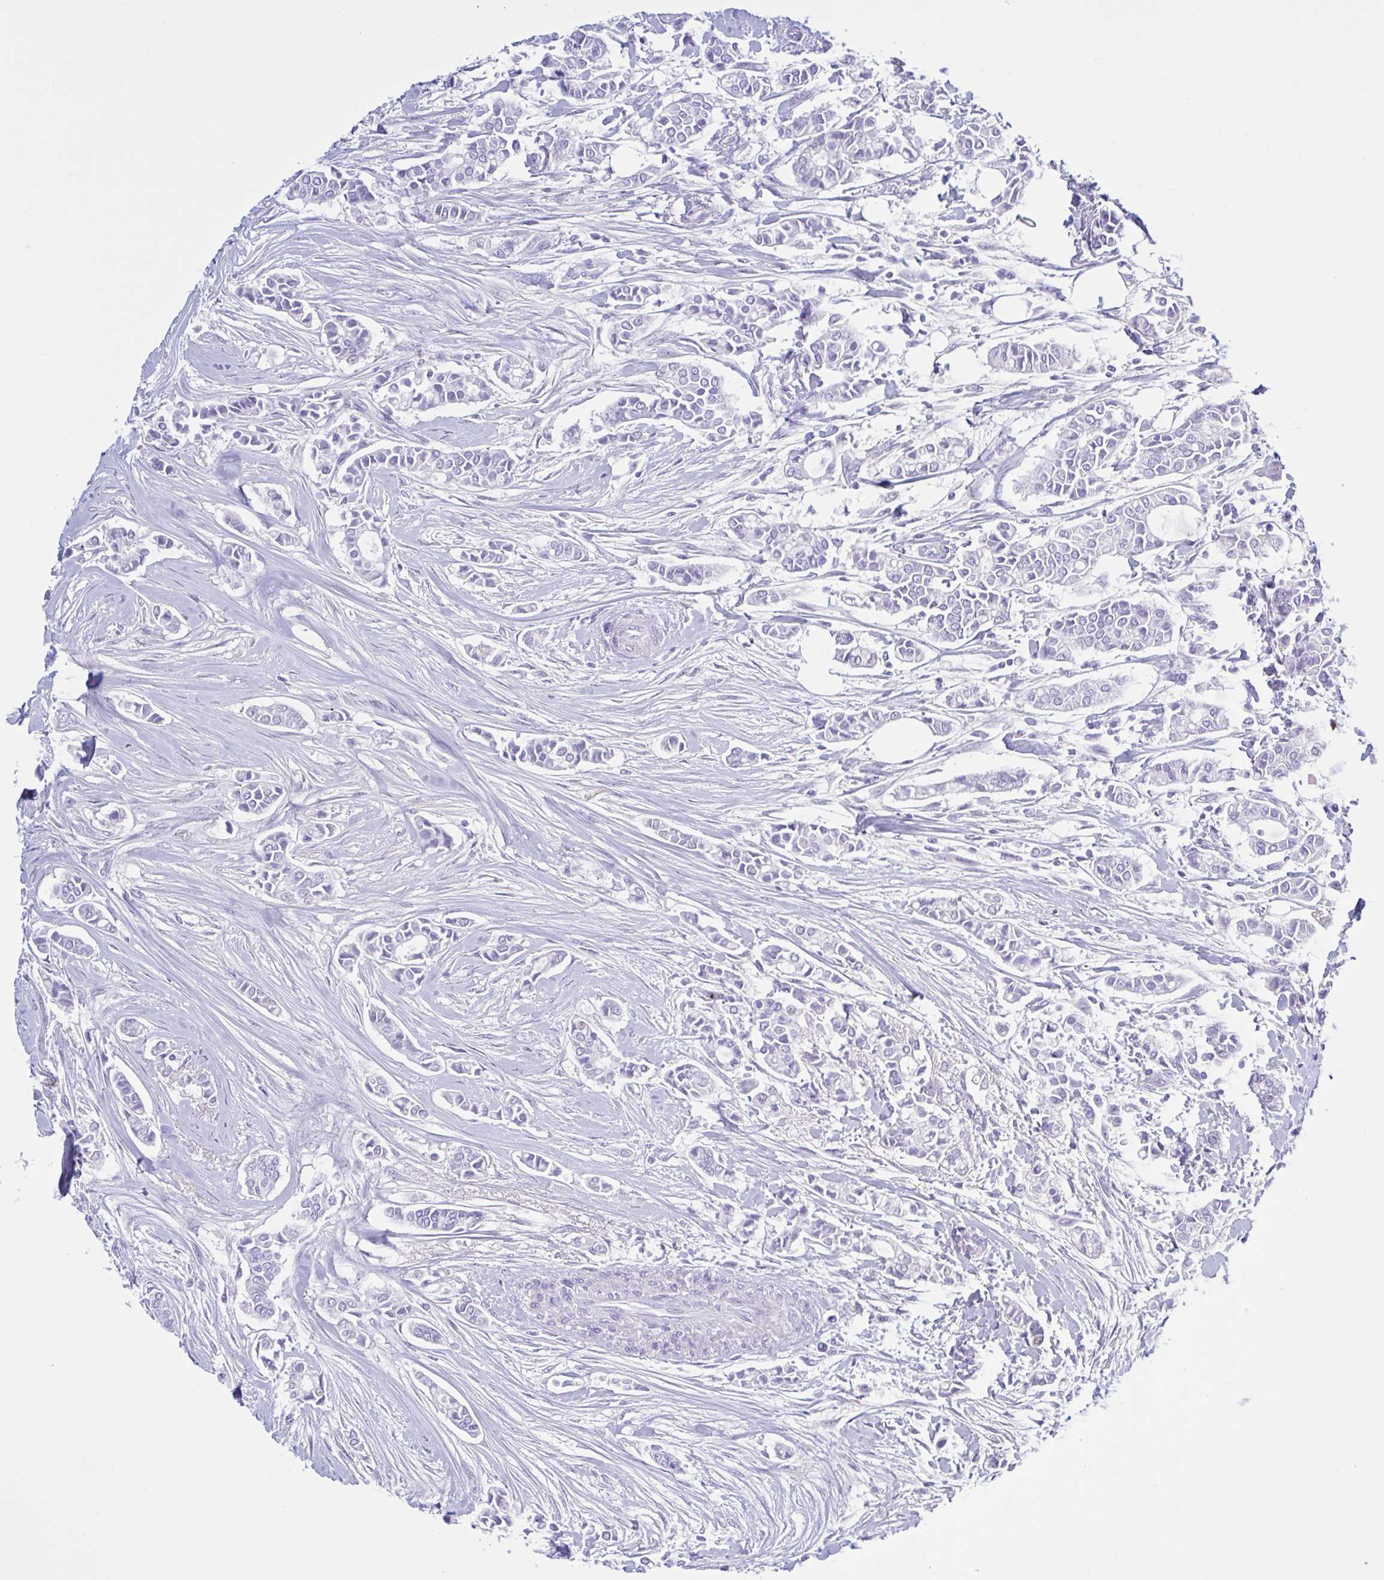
{"staining": {"intensity": "negative", "quantity": "none", "location": "none"}, "tissue": "breast cancer", "cell_type": "Tumor cells", "image_type": "cancer", "snomed": [{"axis": "morphology", "description": "Duct carcinoma"}, {"axis": "topography", "description": "Breast"}], "caption": "The immunohistochemistry image has no significant expression in tumor cells of breast cancer tissue.", "gene": "LARGE2", "patient": {"sex": "female", "age": 84}}